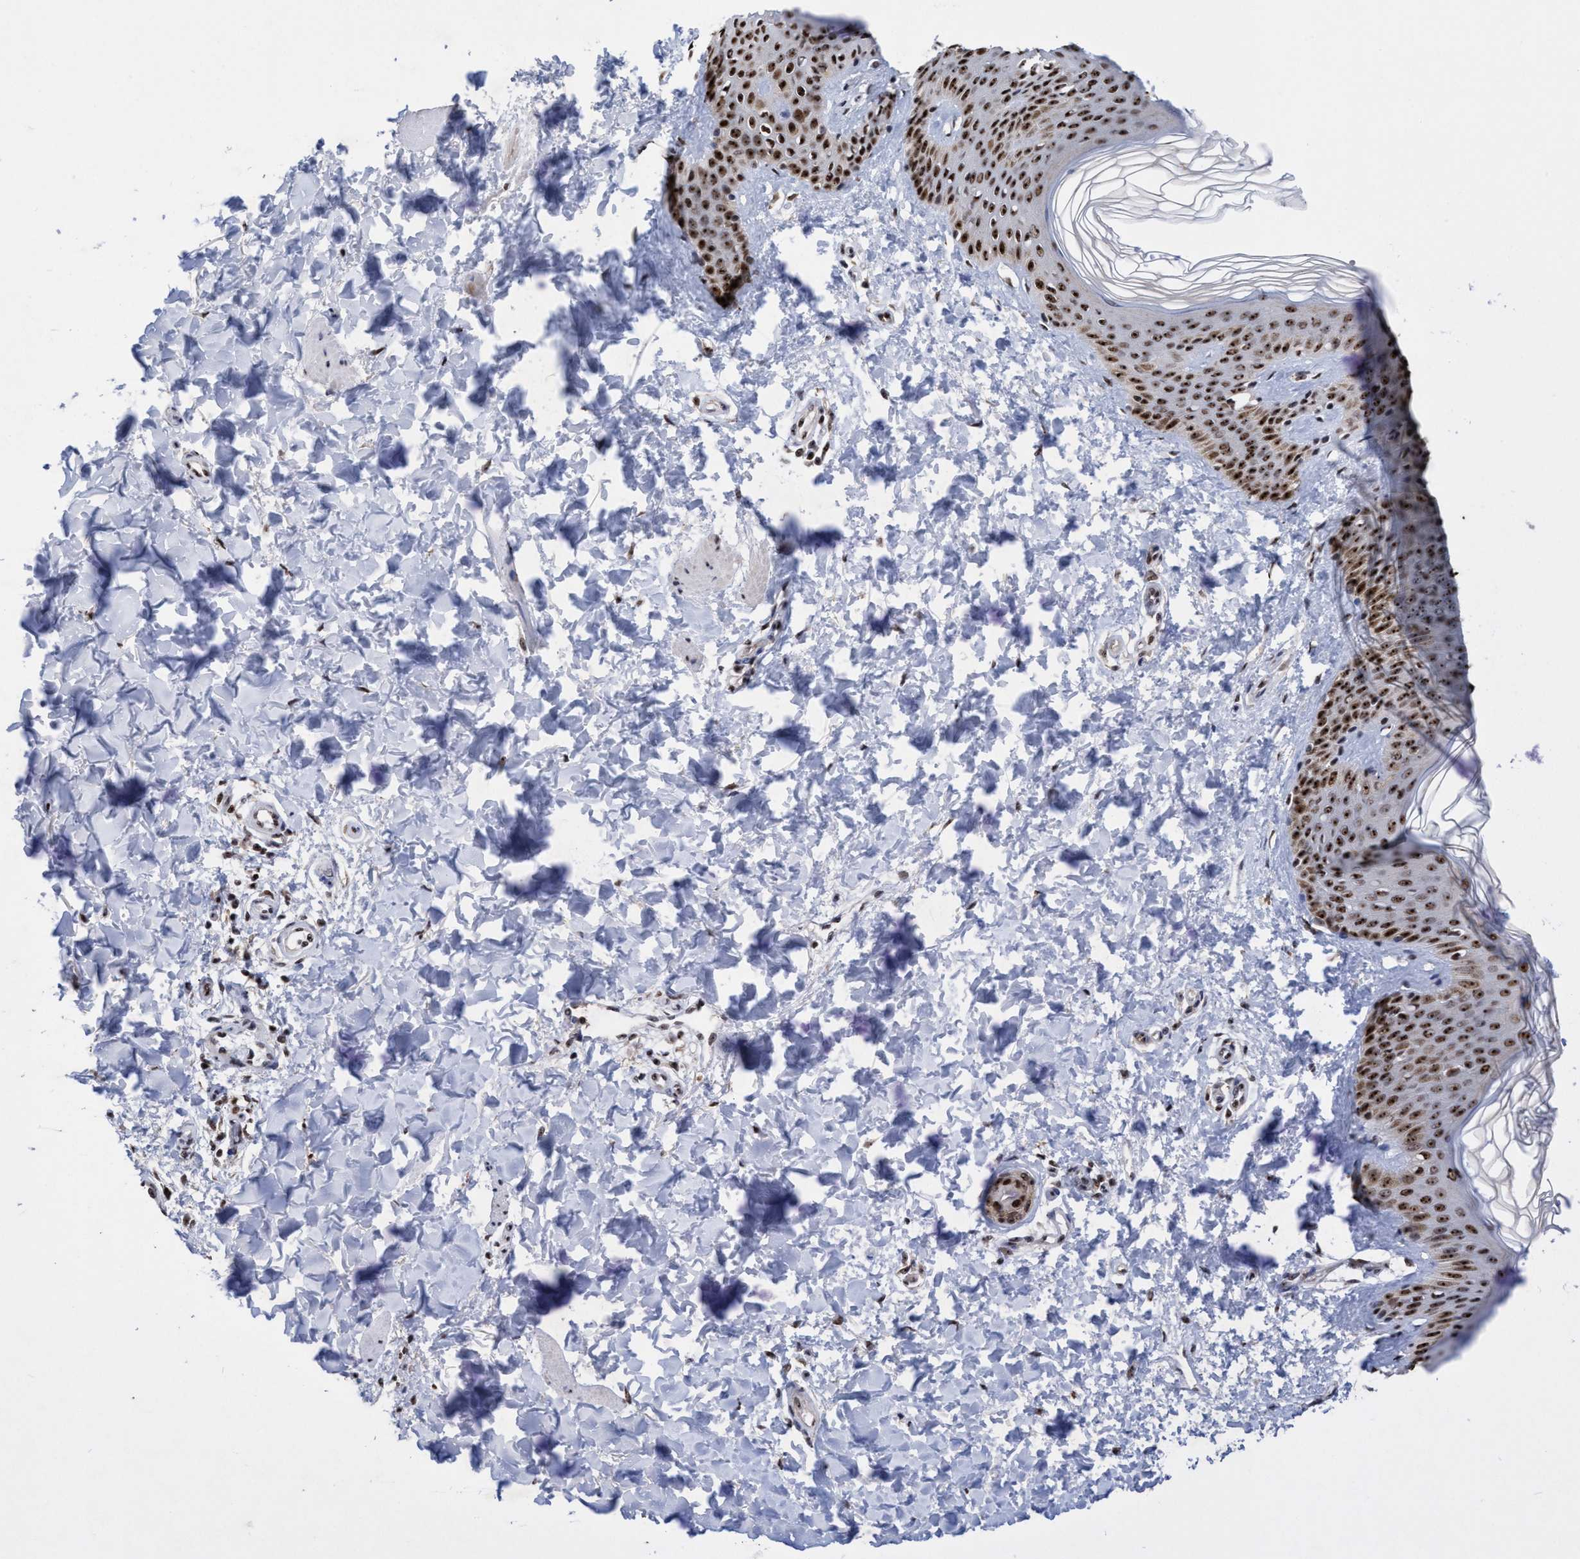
{"staining": {"intensity": "strong", "quantity": ">75%", "location": "nuclear"}, "tissue": "skin", "cell_type": "Fibroblasts", "image_type": "normal", "snomed": [{"axis": "morphology", "description": "Normal tissue, NOS"}, {"axis": "morphology", "description": "Neoplasm, benign, NOS"}, {"axis": "topography", "description": "Skin"}, {"axis": "topography", "description": "Soft tissue"}], "caption": "The image displays staining of unremarkable skin, revealing strong nuclear protein staining (brown color) within fibroblasts.", "gene": "EFCAB10", "patient": {"sex": "male", "age": 26}}